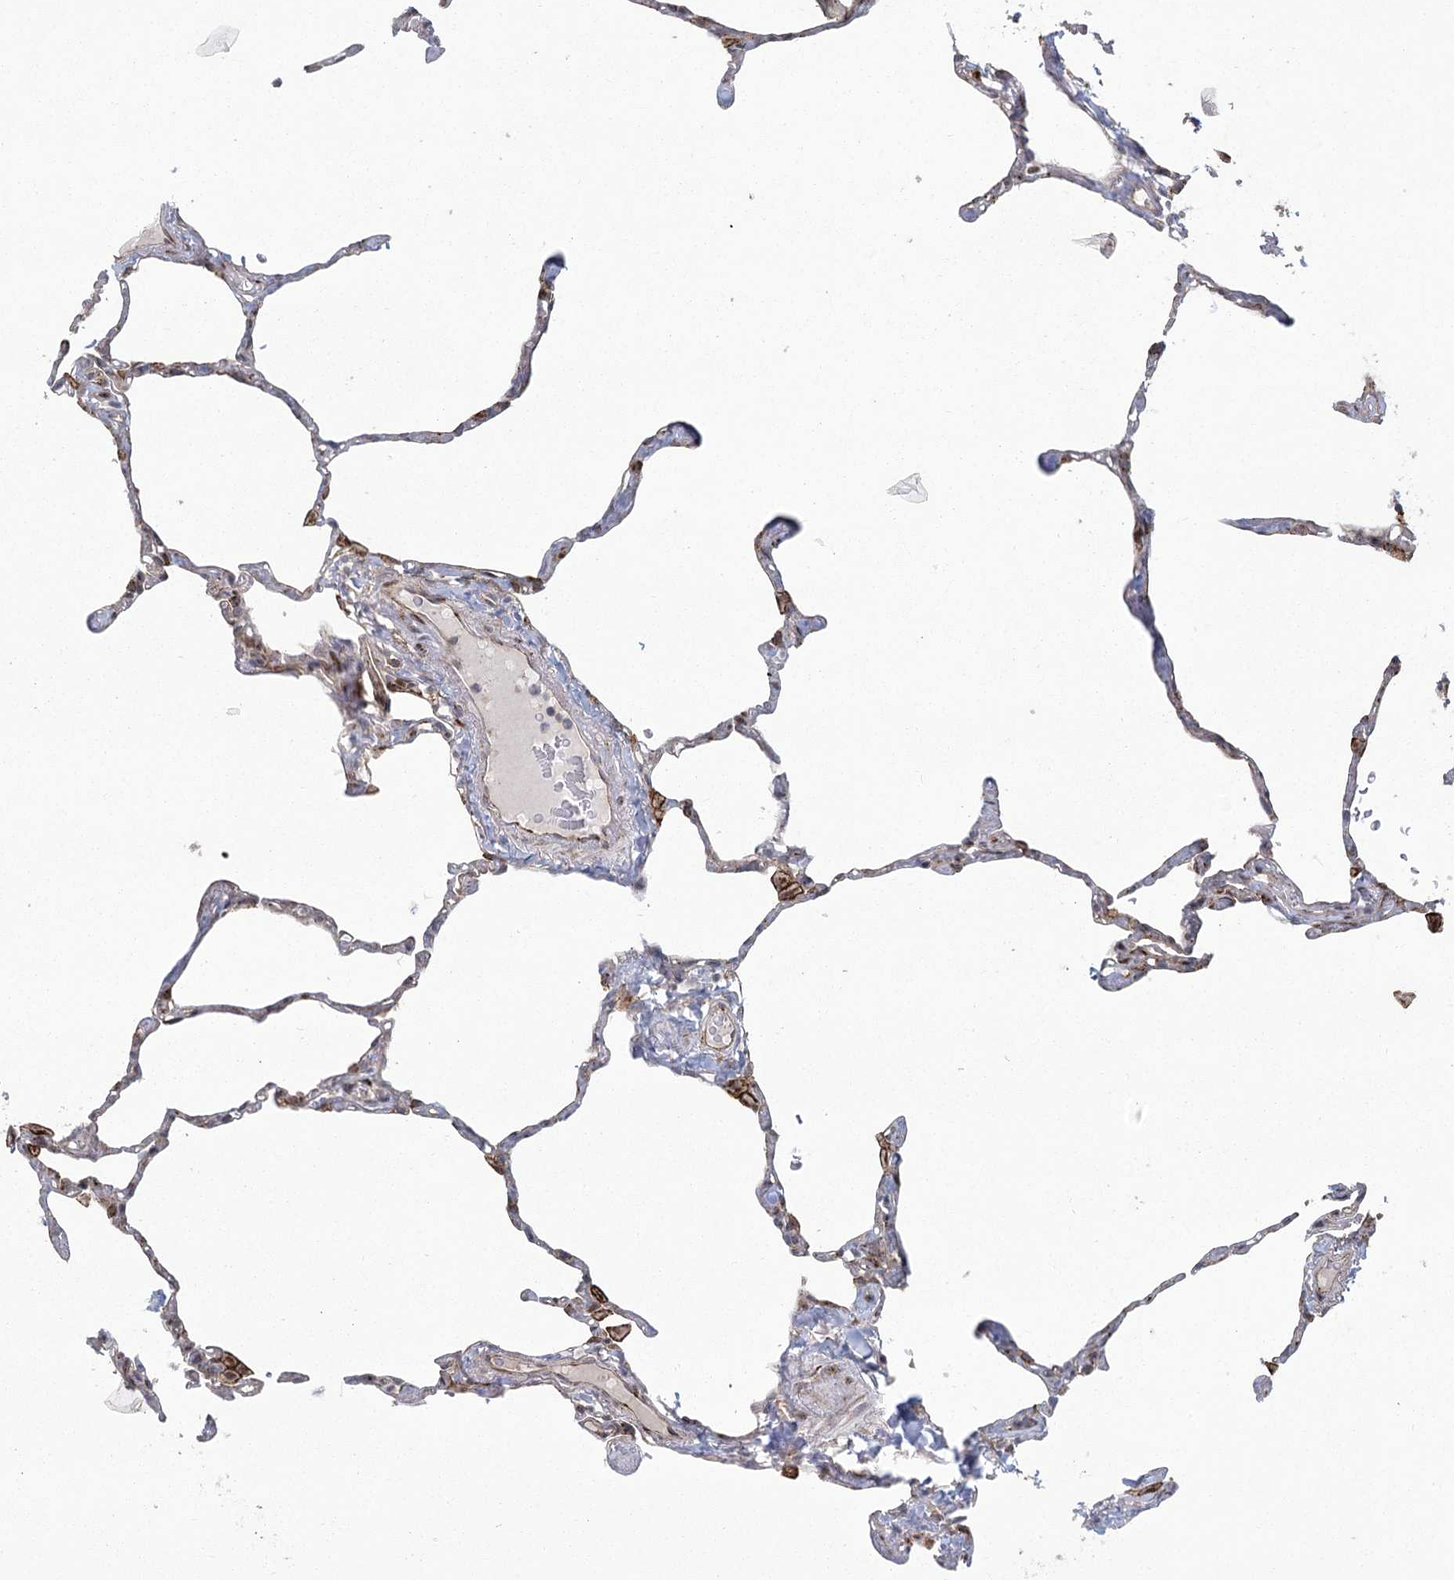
{"staining": {"intensity": "weak", "quantity": "<25%", "location": "cytoplasmic/membranous"}, "tissue": "lung", "cell_type": "Alveolar cells", "image_type": "normal", "snomed": [{"axis": "morphology", "description": "Normal tissue, NOS"}, {"axis": "topography", "description": "Lung"}], "caption": "A high-resolution photomicrograph shows IHC staining of normal lung, which reveals no significant staining in alveolar cells. The staining was performed using DAB to visualize the protein expression in brown, while the nuclei were stained in blue with hematoxylin (Magnification: 20x).", "gene": "PARM1", "patient": {"sex": "male", "age": 65}}